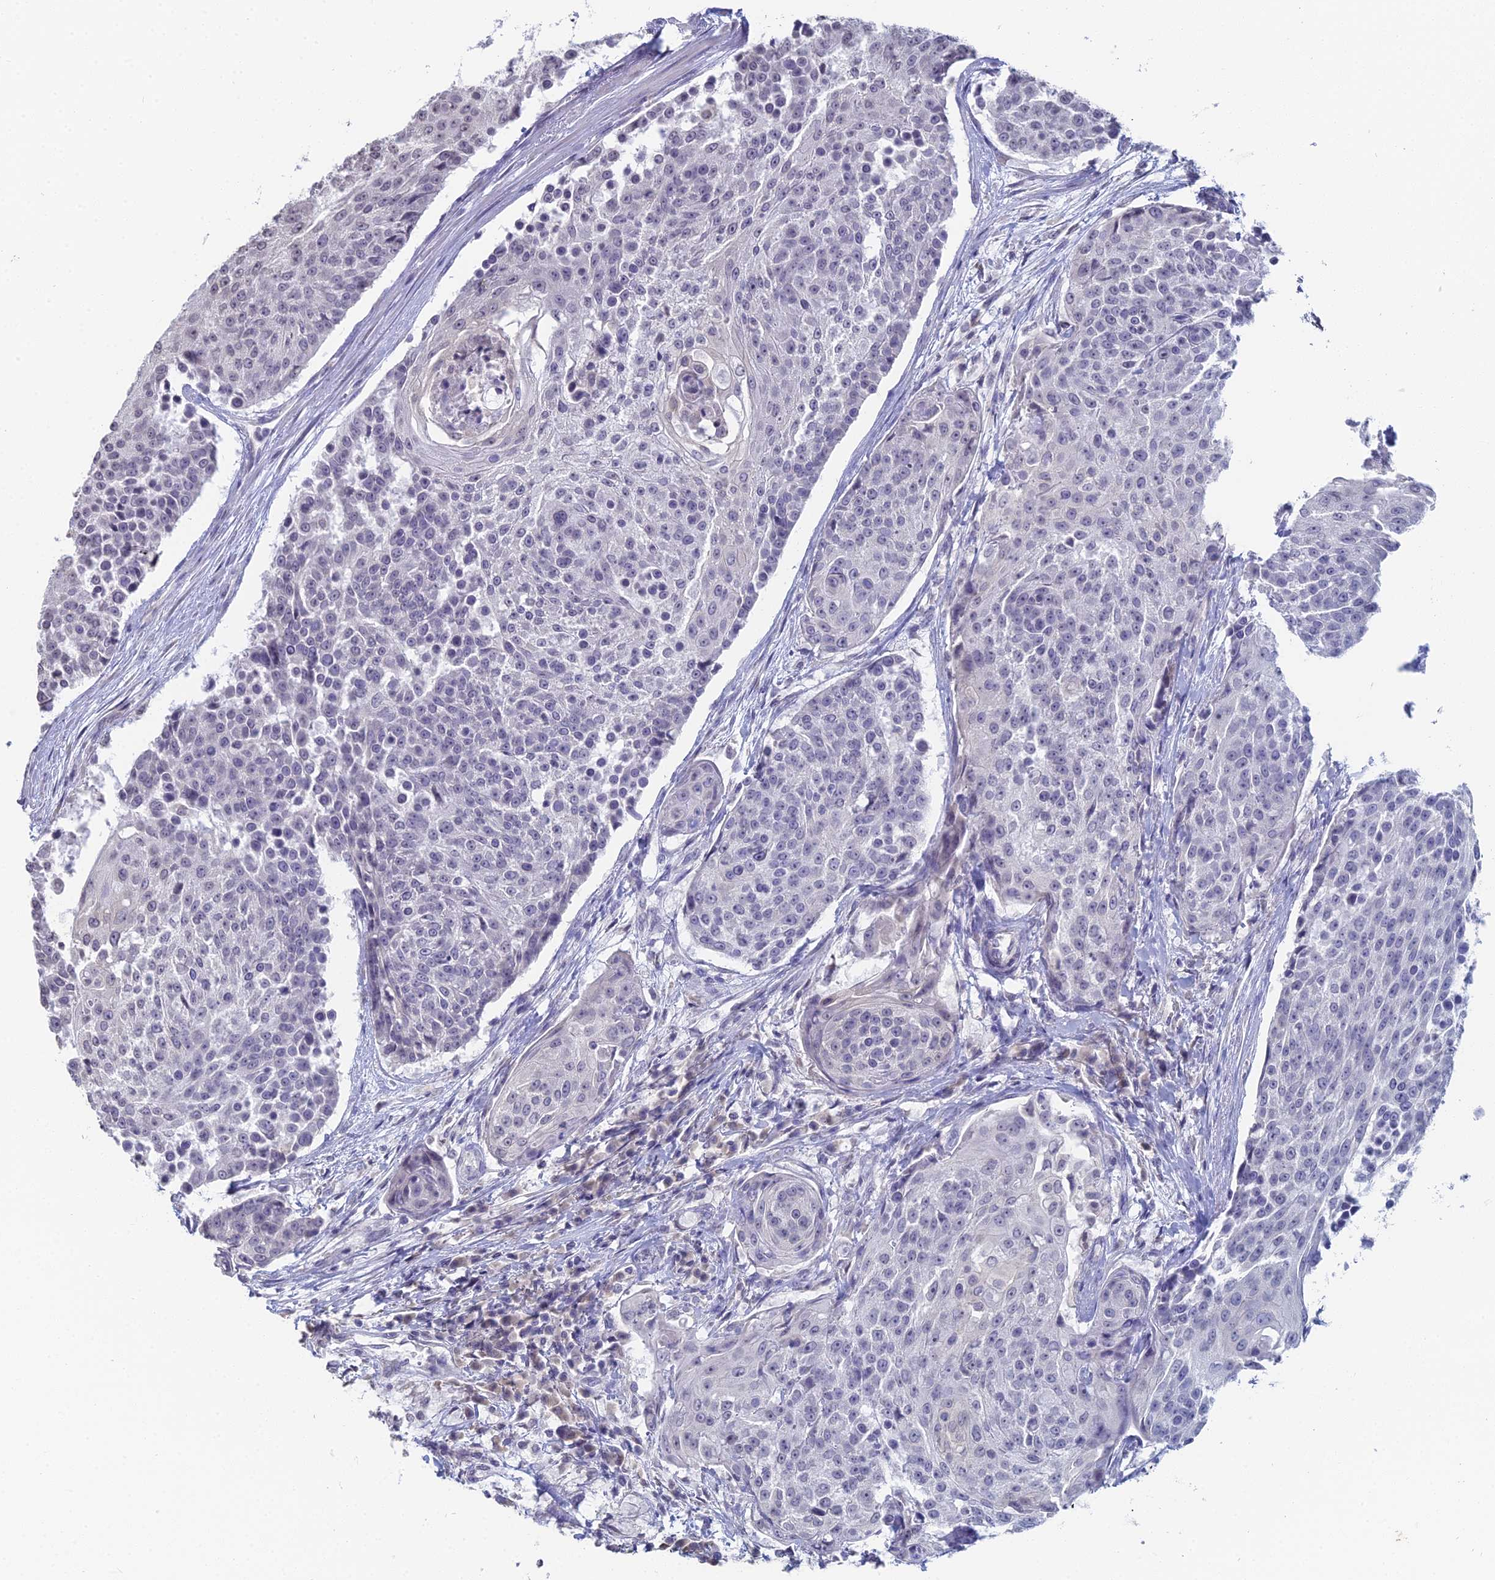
{"staining": {"intensity": "negative", "quantity": "none", "location": "none"}, "tissue": "urothelial cancer", "cell_type": "Tumor cells", "image_type": "cancer", "snomed": [{"axis": "morphology", "description": "Urothelial carcinoma, High grade"}, {"axis": "topography", "description": "Urinary bladder"}], "caption": "Urothelial cancer stained for a protein using IHC displays no positivity tumor cells.", "gene": "PRR22", "patient": {"sex": "female", "age": 63}}